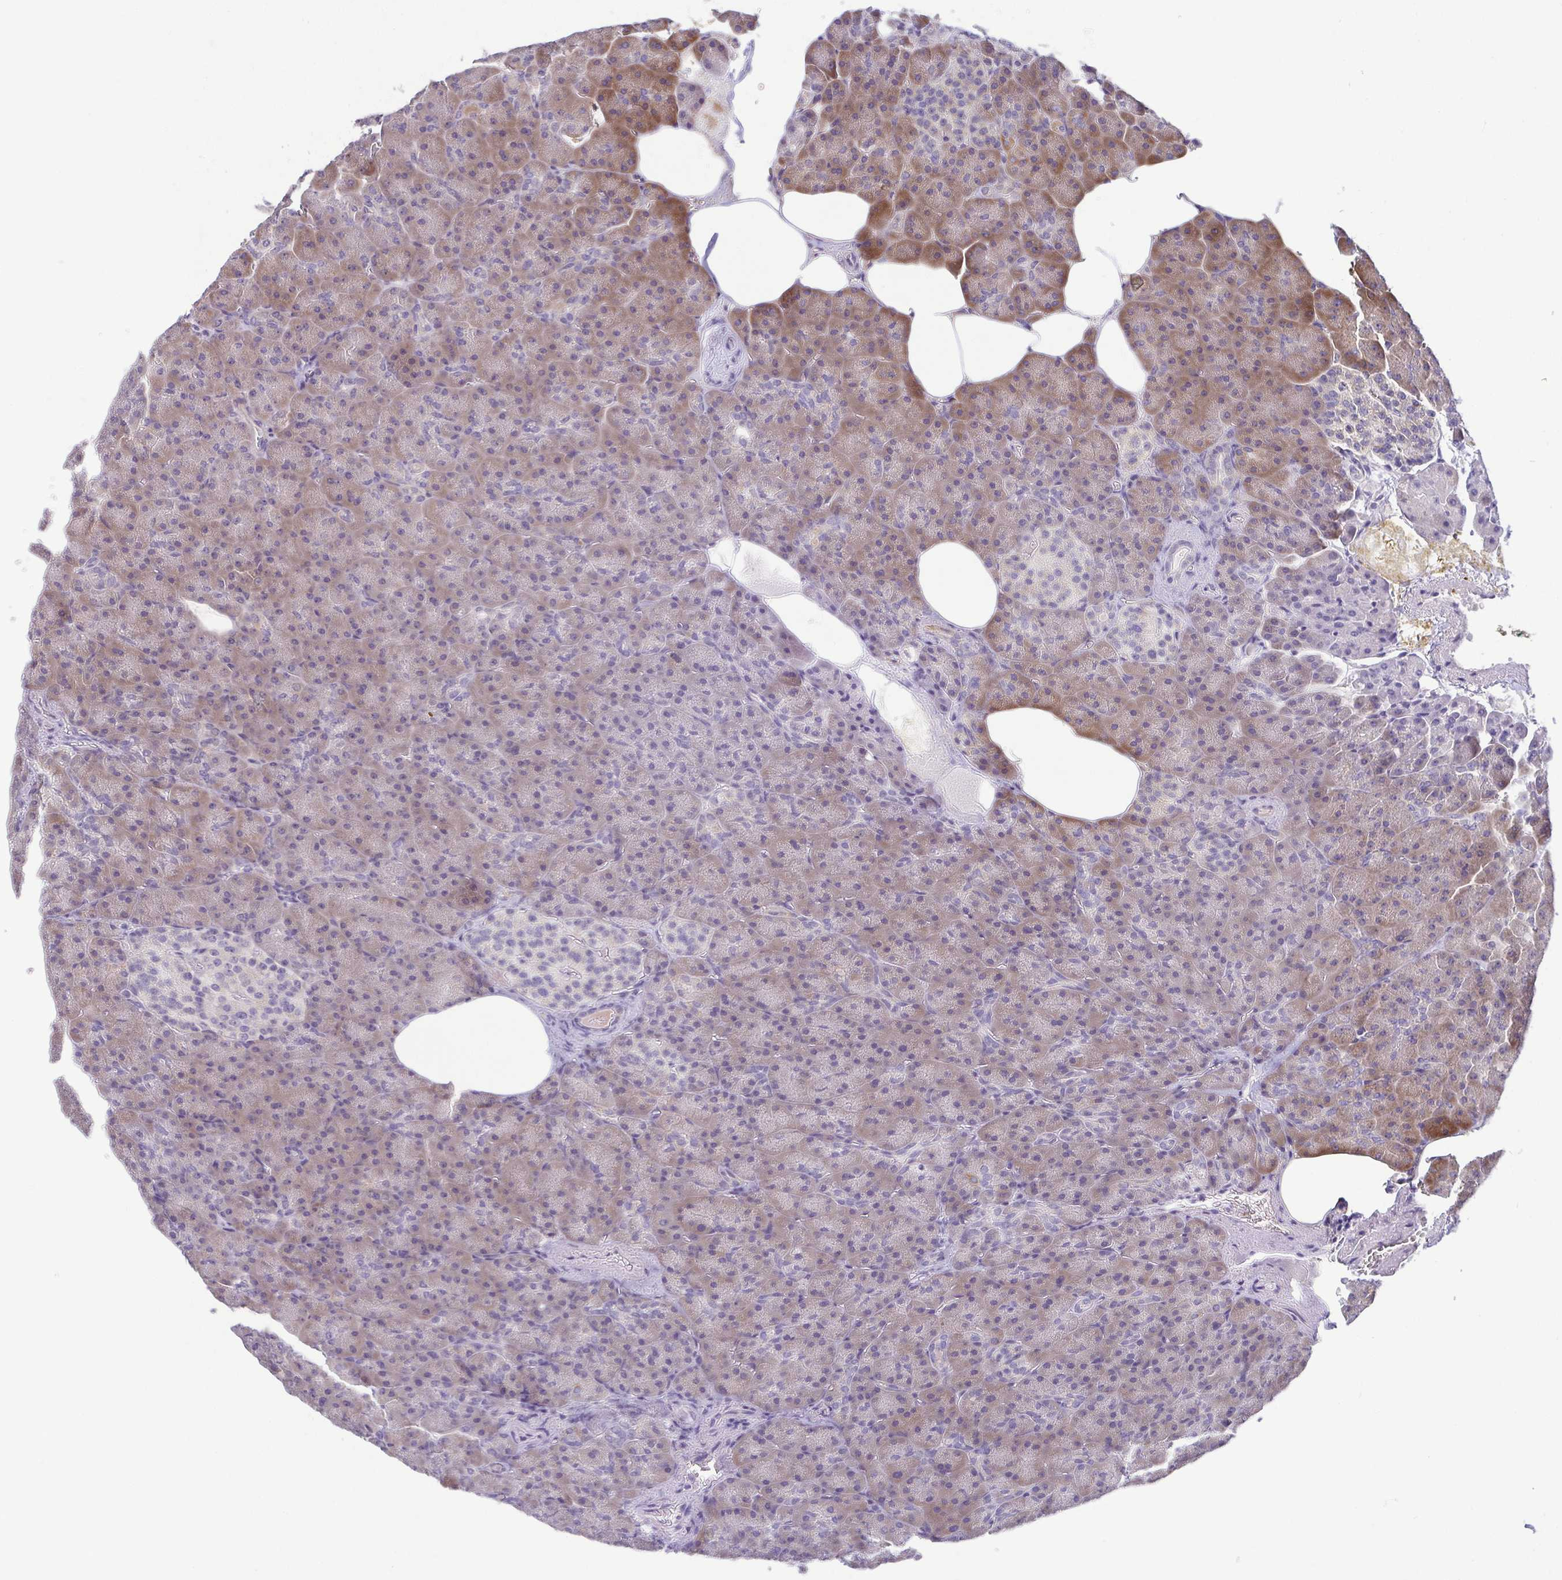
{"staining": {"intensity": "moderate", "quantity": "25%-75%", "location": "cytoplasmic/membranous"}, "tissue": "pancreas", "cell_type": "Exocrine glandular cells", "image_type": "normal", "snomed": [{"axis": "morphology", "description": "Normal tissue, NOS"}, {"axis": "topography", "description": "Pancreas"}], "caption": "IHC histopathology image of unremarkable pancreas: pancreas stained using immunohistochemistry (IHC) shows medium levels of moderate protein expression localized specifically in the cytoplasmic/membranous of exocrine glandular cells, appearing as a cytoplasmic/membranous brown color.", "gene": "LMF2", "patient": {"sex": "female", "age": 74}}